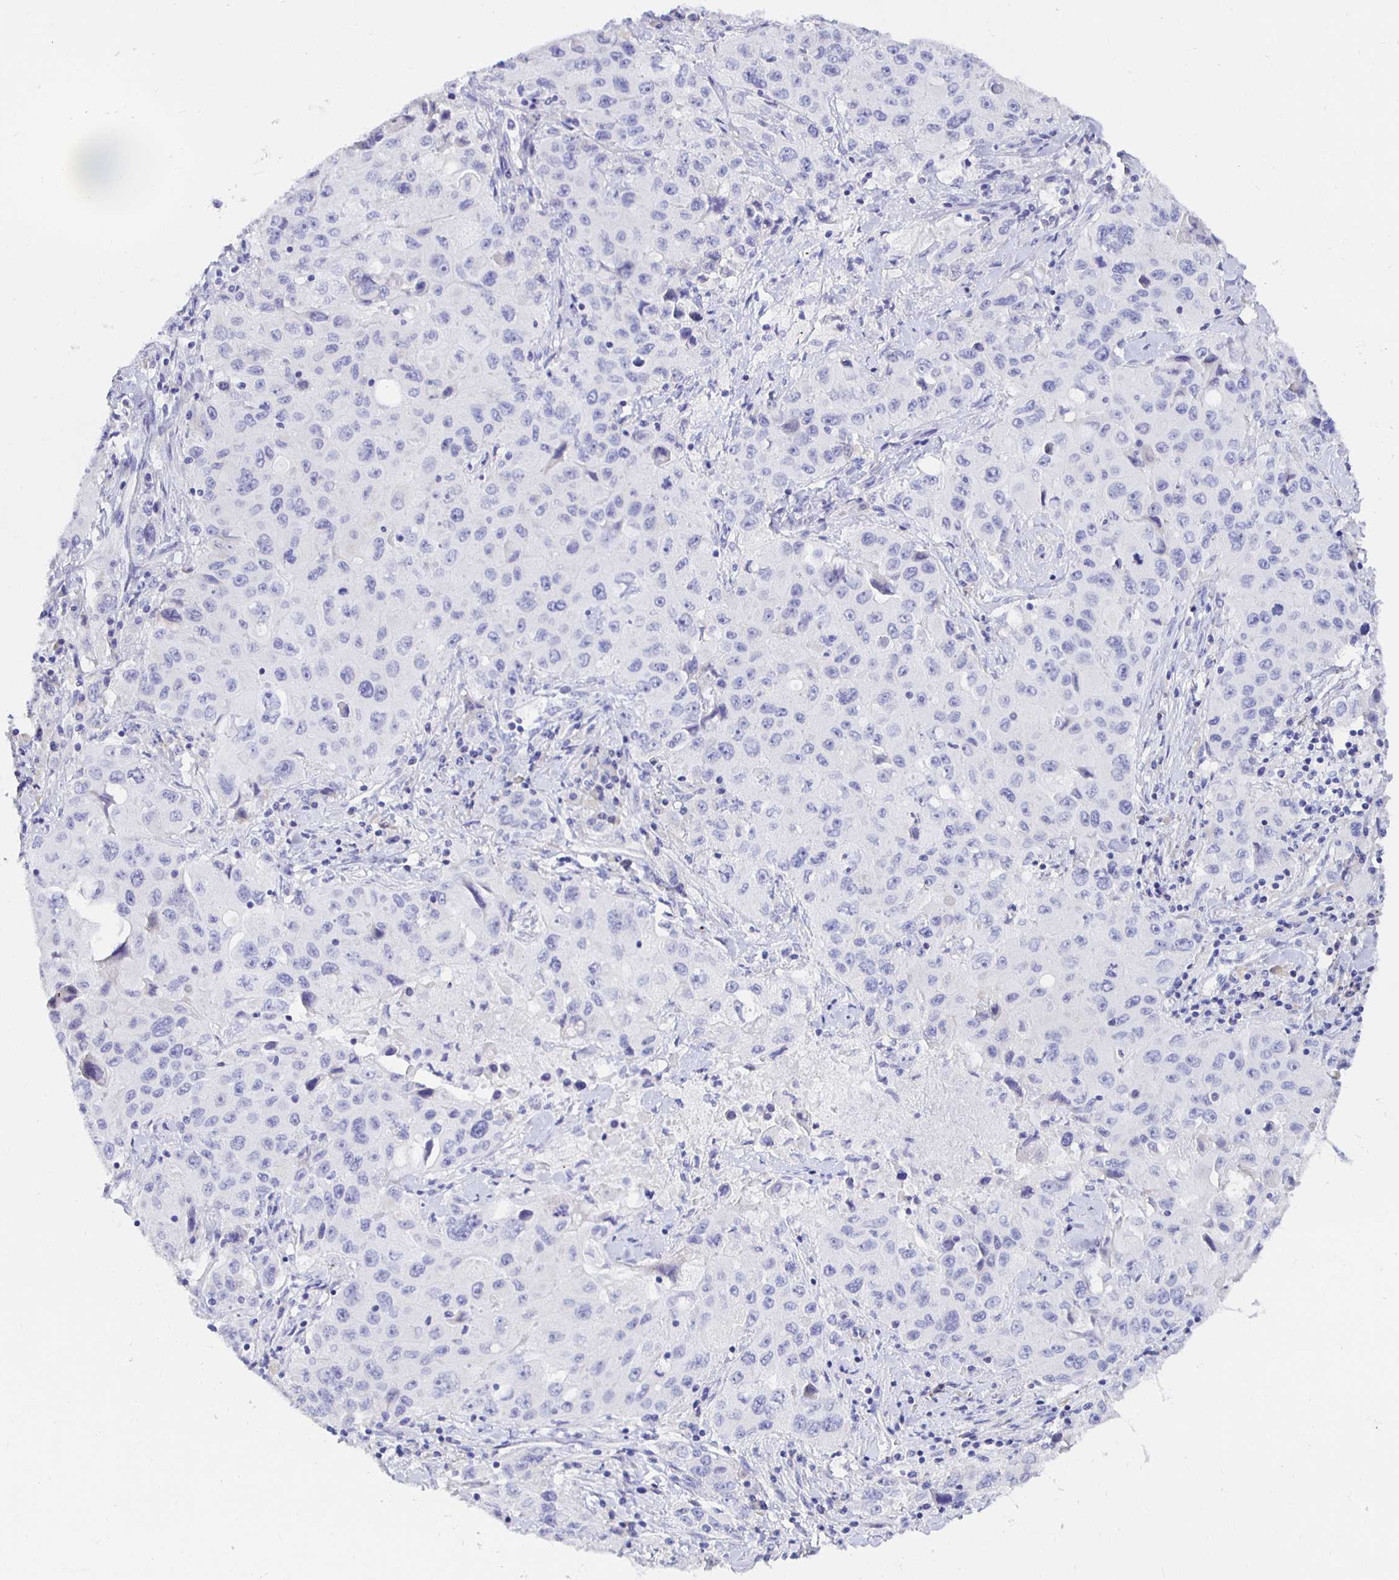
{"staining": {"intensity": "negative", "quantity": "none", "location": "none"}, "tissue": "lung cancer", "cell_type": "Tumor cells", "image_type": "cancer", "snomed": [{"axis": "morphology", "description": "Squamous cell carcinoma, NOS"}, {"axis": "topography", "description": "Lung"}], "caption": "DAB (3,3'-diaminobenzidine) immunohistochemical staining of human lung cancer (squamous cell carcinoma) shows no significant staining in tumor cells. (DAB immunohistochemistry (IHC) visualized using brightfield microscopy, high magnification).", "gene": "UMOD", "patient": {"sex": "male", "age": 63}}